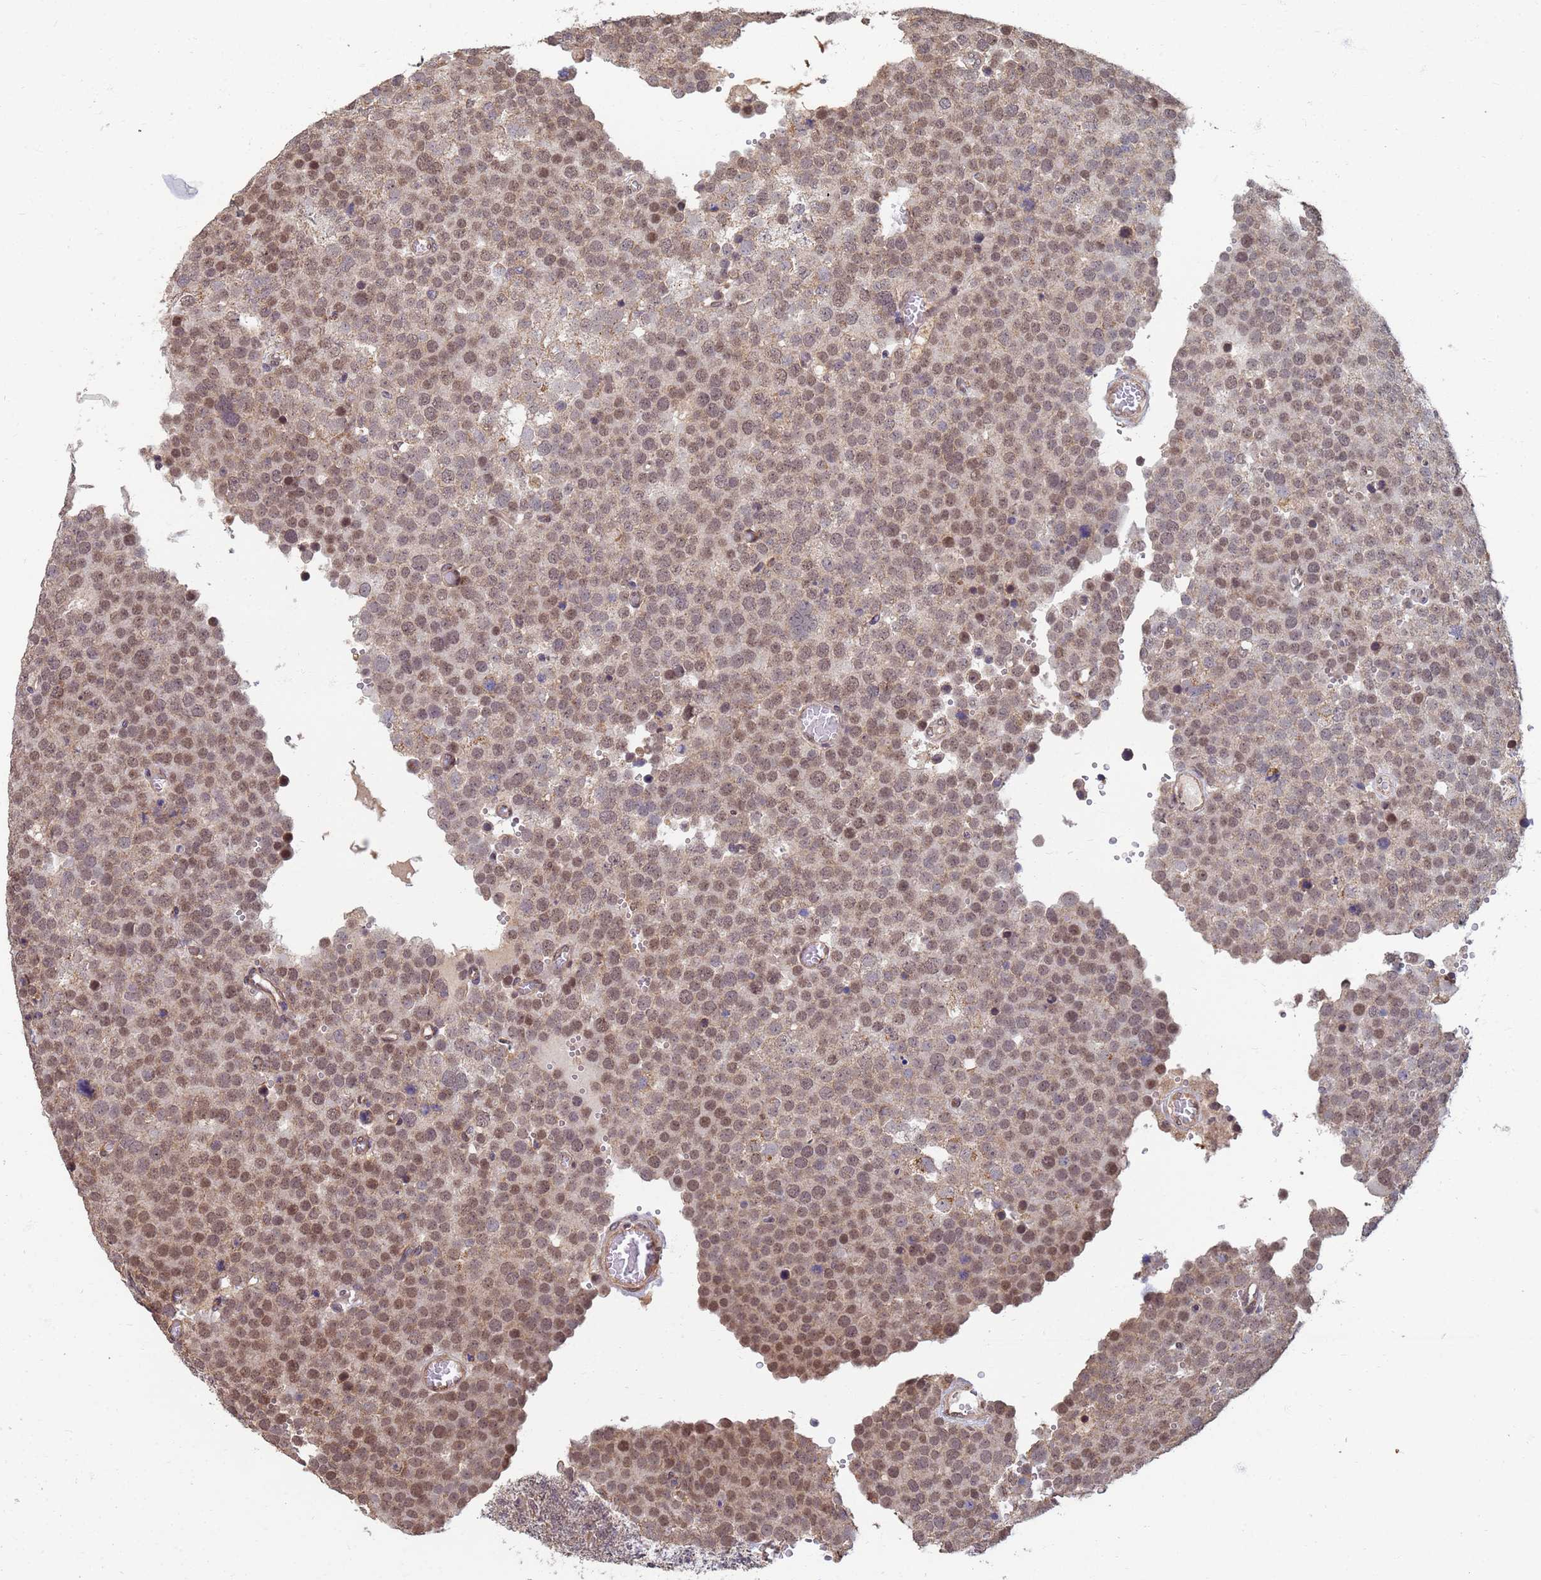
{"staining": {"intensity": "moderate", "quantity": ">75%", "location": "nuclear"}, "tissue": "testis cancer", "cell_type": "Tumor cells", "image_type": "cancer", "snomed": [{"axis": "morphology", "description": "Normal tissue, NOS"}, {"axis": "morphology", "description": "Seminoma, NOS"}, {"axis": "topography", "description": "Testis"}], "caption": "Tumor cells show medium levels of moderate nuclear staining in about >75% of cells in seminoma (testis).", "gene": "ITGB4", "patient": {"sex": "male", "age": 71}}